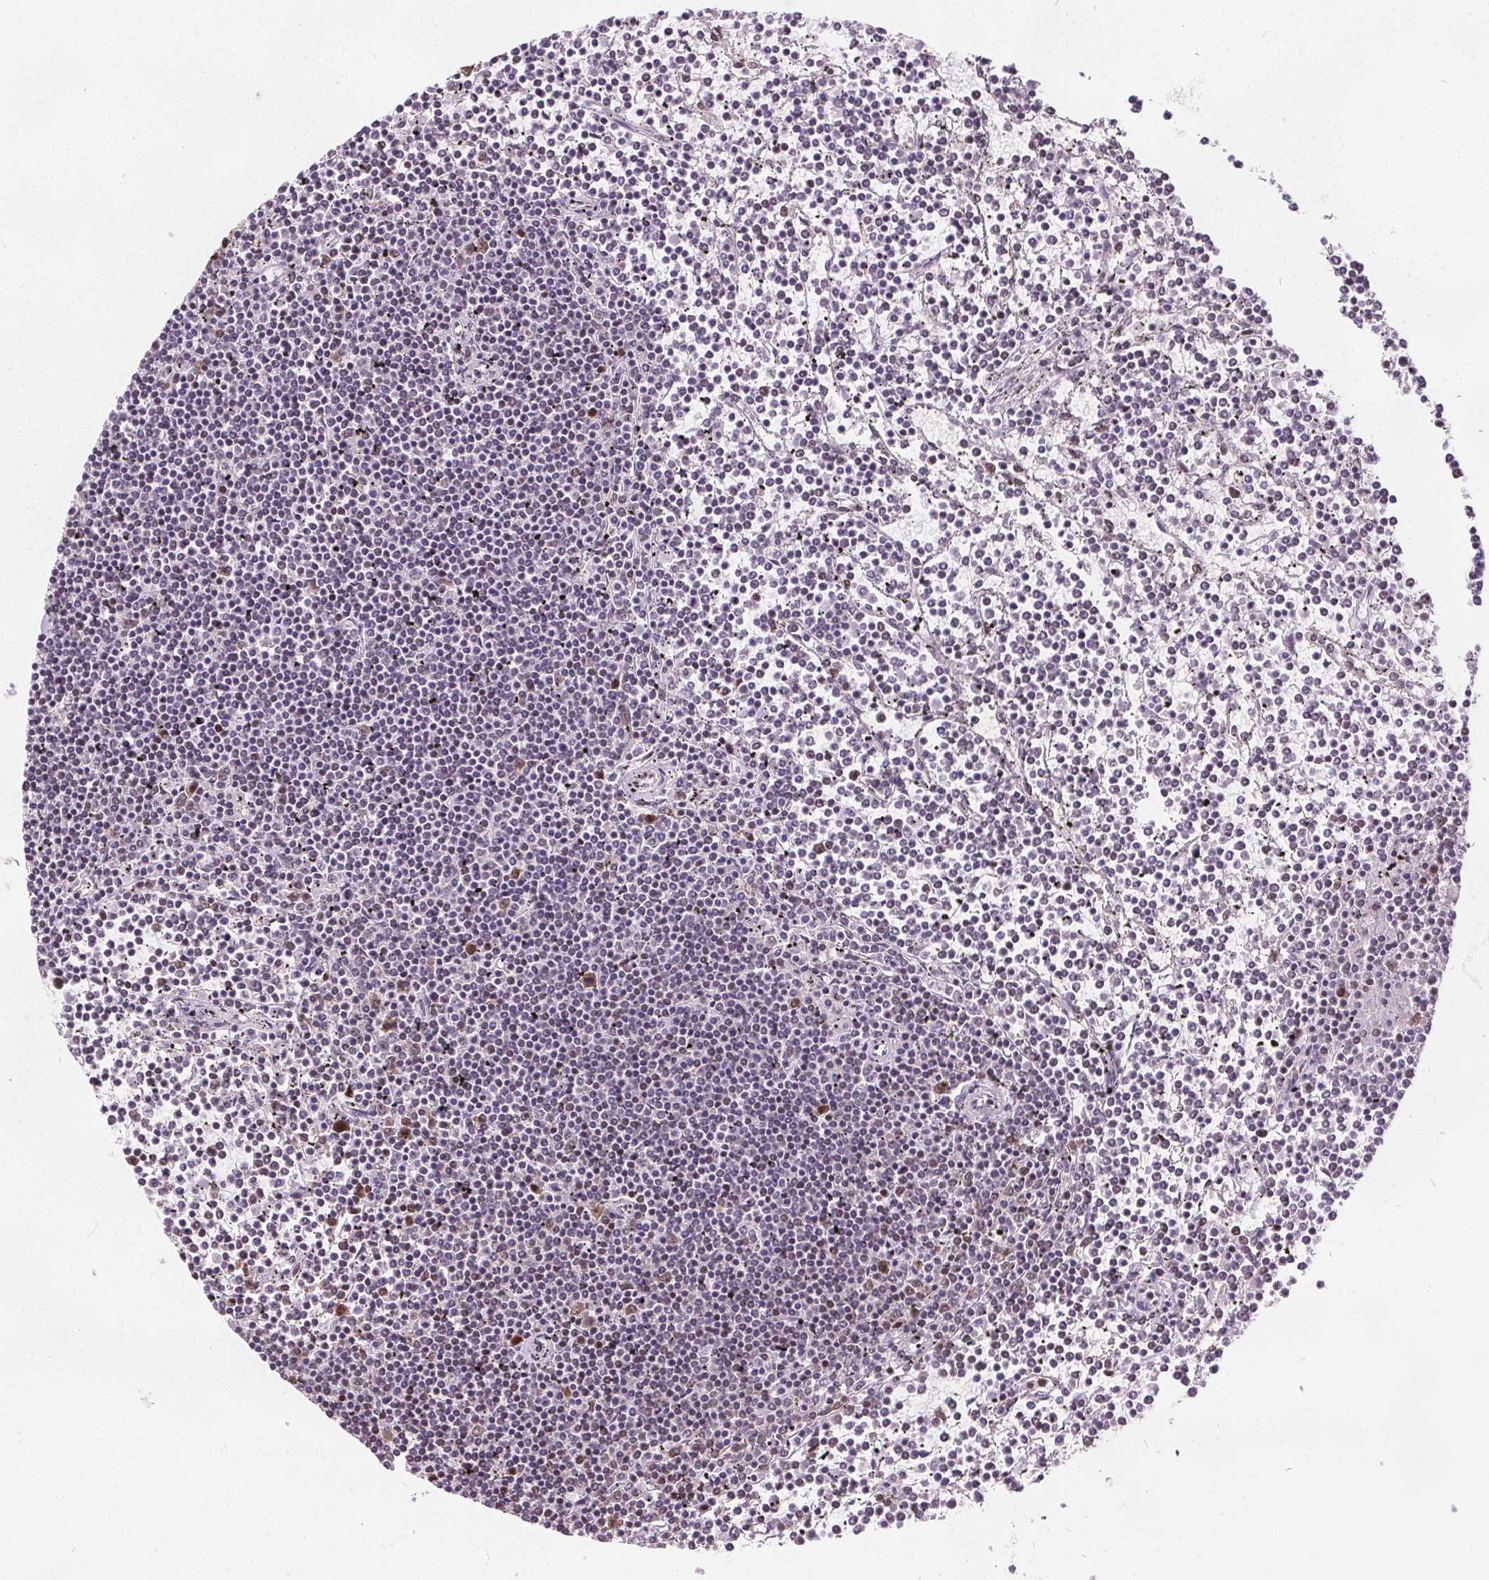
{"staining": {"intensity": "negative", "quantity": "none", "location": "none"}, "tissue": "lymphoma", "cell_type": "Tumor cells", "image_type": "cancer", "snomed": [{"axis": "morphology", "description": "Malignant lymphoma, non-Hodgkin's type, Low grade"}, {"axis": "topography", "description": "Spleen"}], "caption": "Immunohistochemistry photomicrograph of human lymphoma stained for a protein (brown), which displays no expression in tumor cells.", "gene": "ISLR2", "patient": {"sex": "female", "age": 19}}